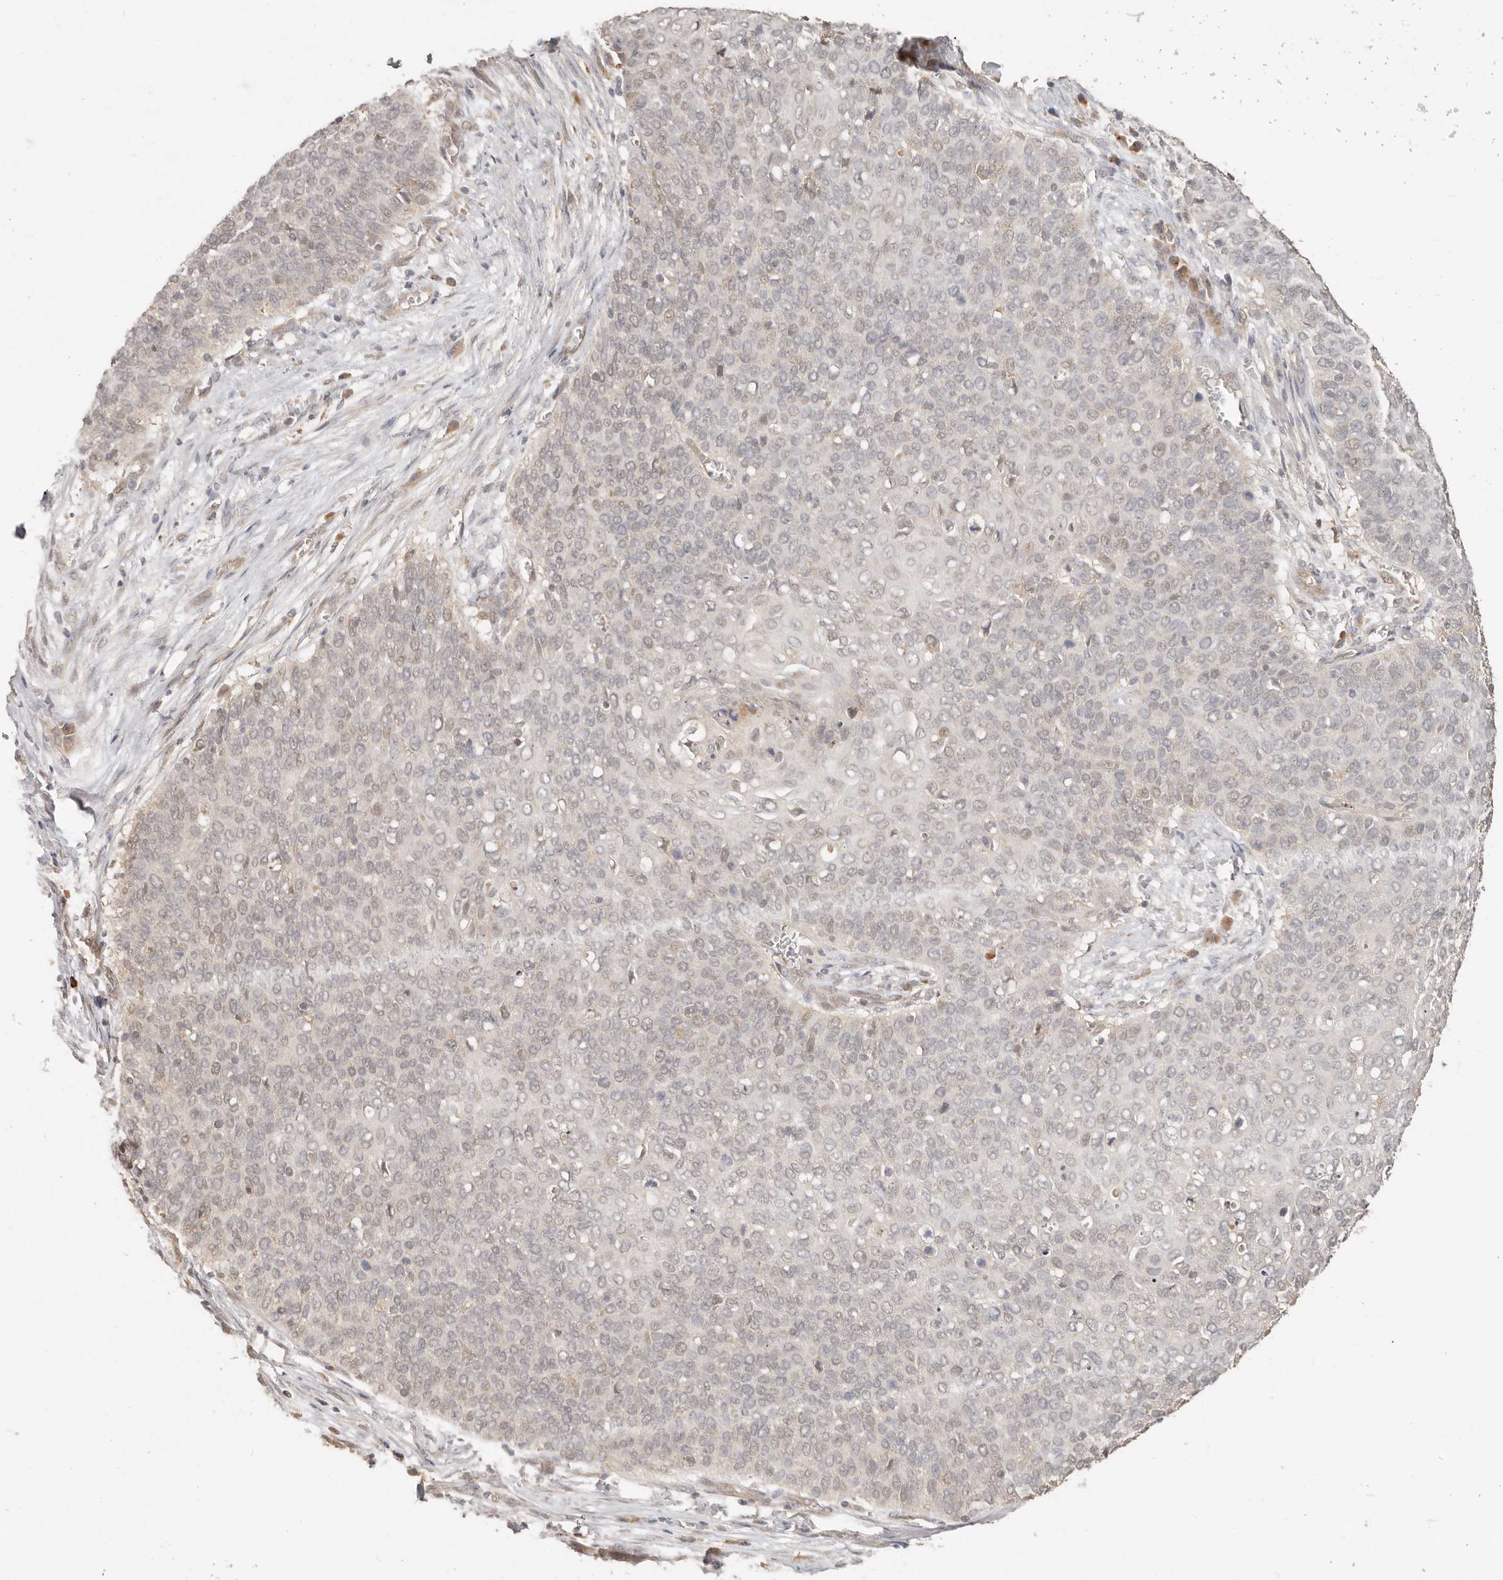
{"staining": {"intensity": "weak", "quantity": "<25%", "location": "cytoplasmic/membranous,nuclear"}, "tissue": "cervical cancer", "cell_type": "Tumor cells", "image_type": "cancer", "snomed": [{"axis": "morphology", "description": "Squamous cell carcinoma, NOS"}, {"axis": "topography", "description": "Cervix"}], "caption": "An IHC photomicrograph of cervical cancer is shown. There is no staining in tumor cells of cervical cancer.", "gene": "MTFR2", "patient": {"sex": "female", "age": 39}}